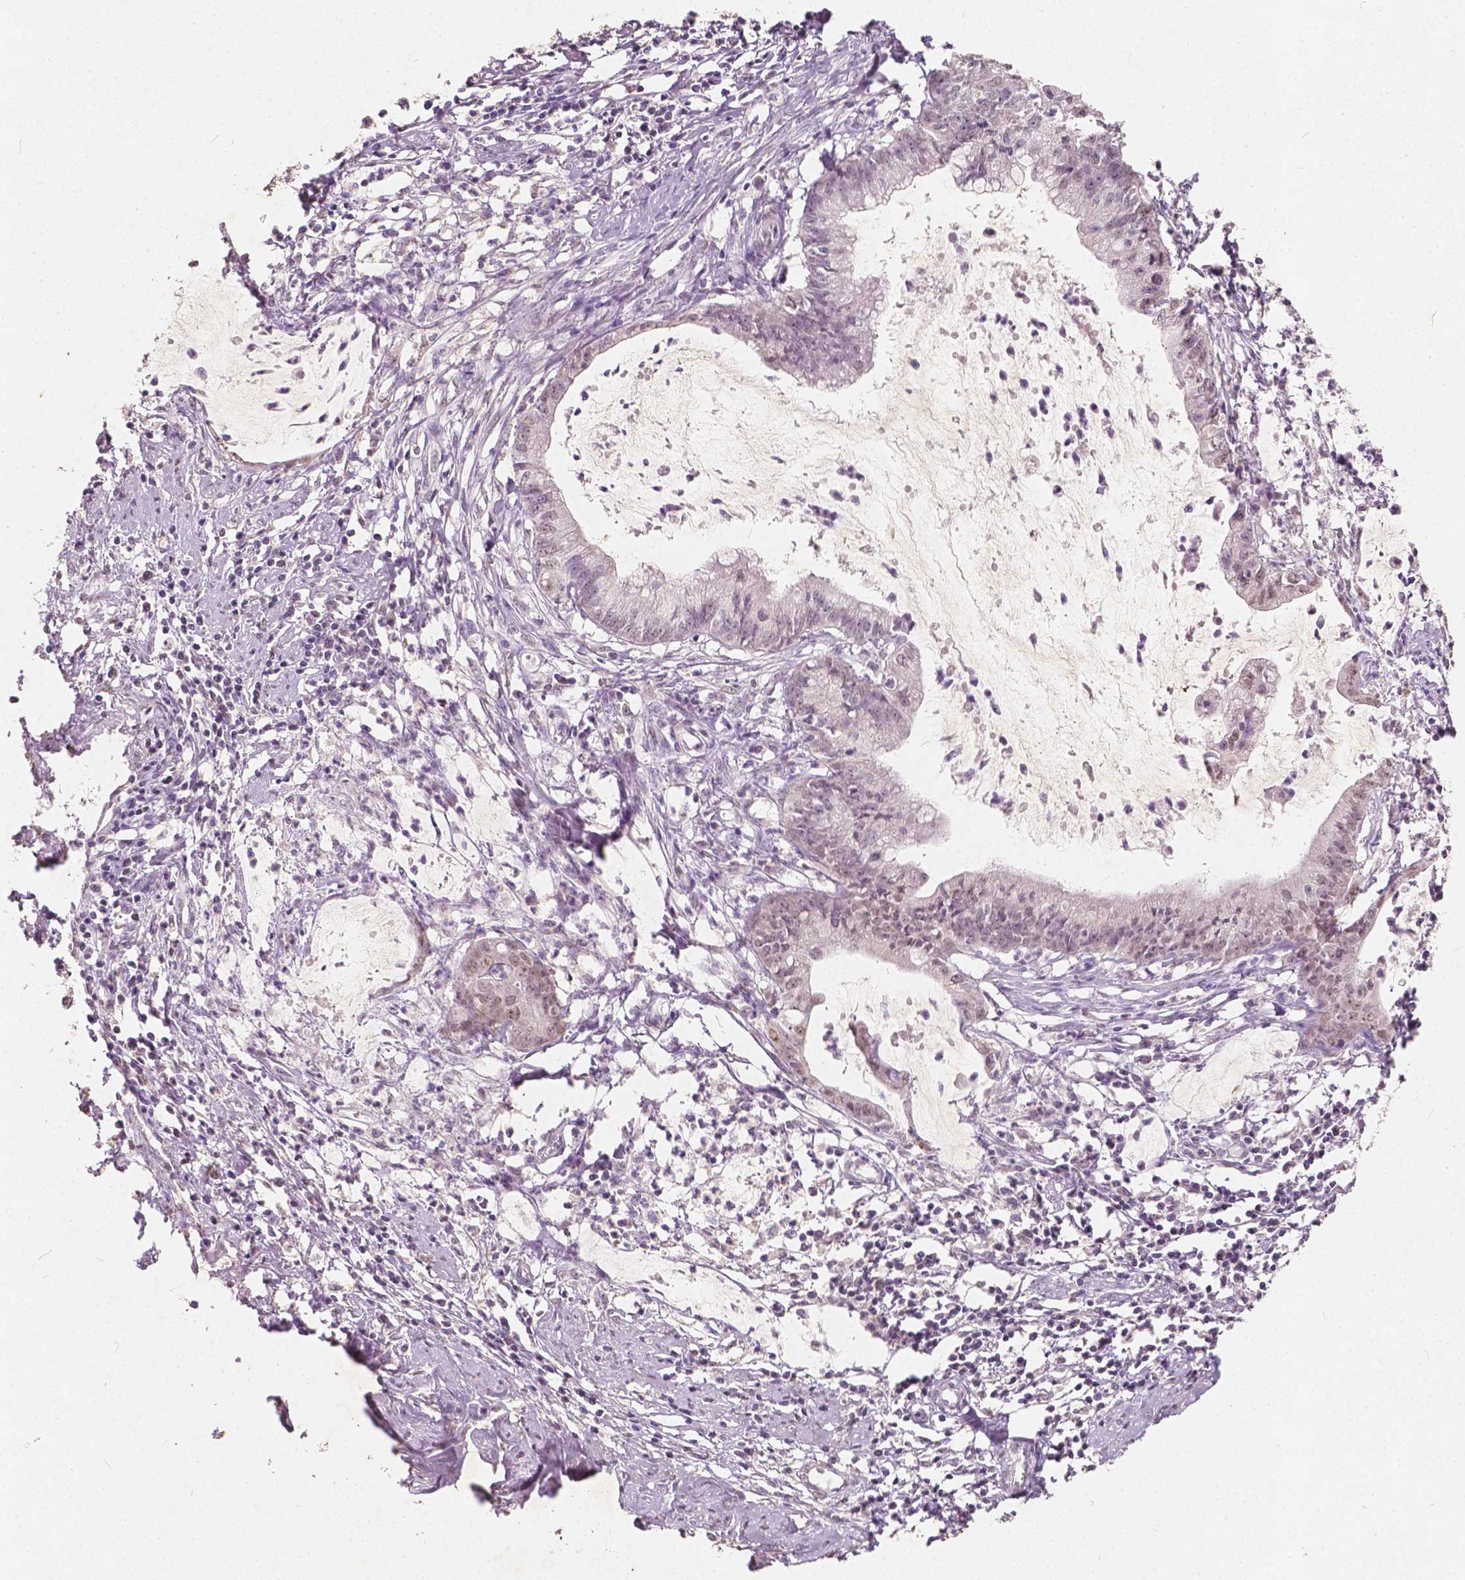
{"staining": {"intensity": "negative", "quantity": "none", "location": "none"}, "tissue": "cervical cancer", "cell_type": "Tumor cells", "image_type": "cancer", "snomed": [{"axis": "morphology", "description": "Normal tissue, NOS"}, {"axis": "morphology", "description": "Adenocarcinoma, NOS"}, {"axis": "topography", "description": "Cervix"}], "caption": "This micrograph is of cervical adenocarcinoma stained with IHC to label a protein in brown with the nuclei are counter-stained blue. There is no staining in tumor cells.", "gene": "SOX15", "patient": {"sex": "female", "age": 38}}